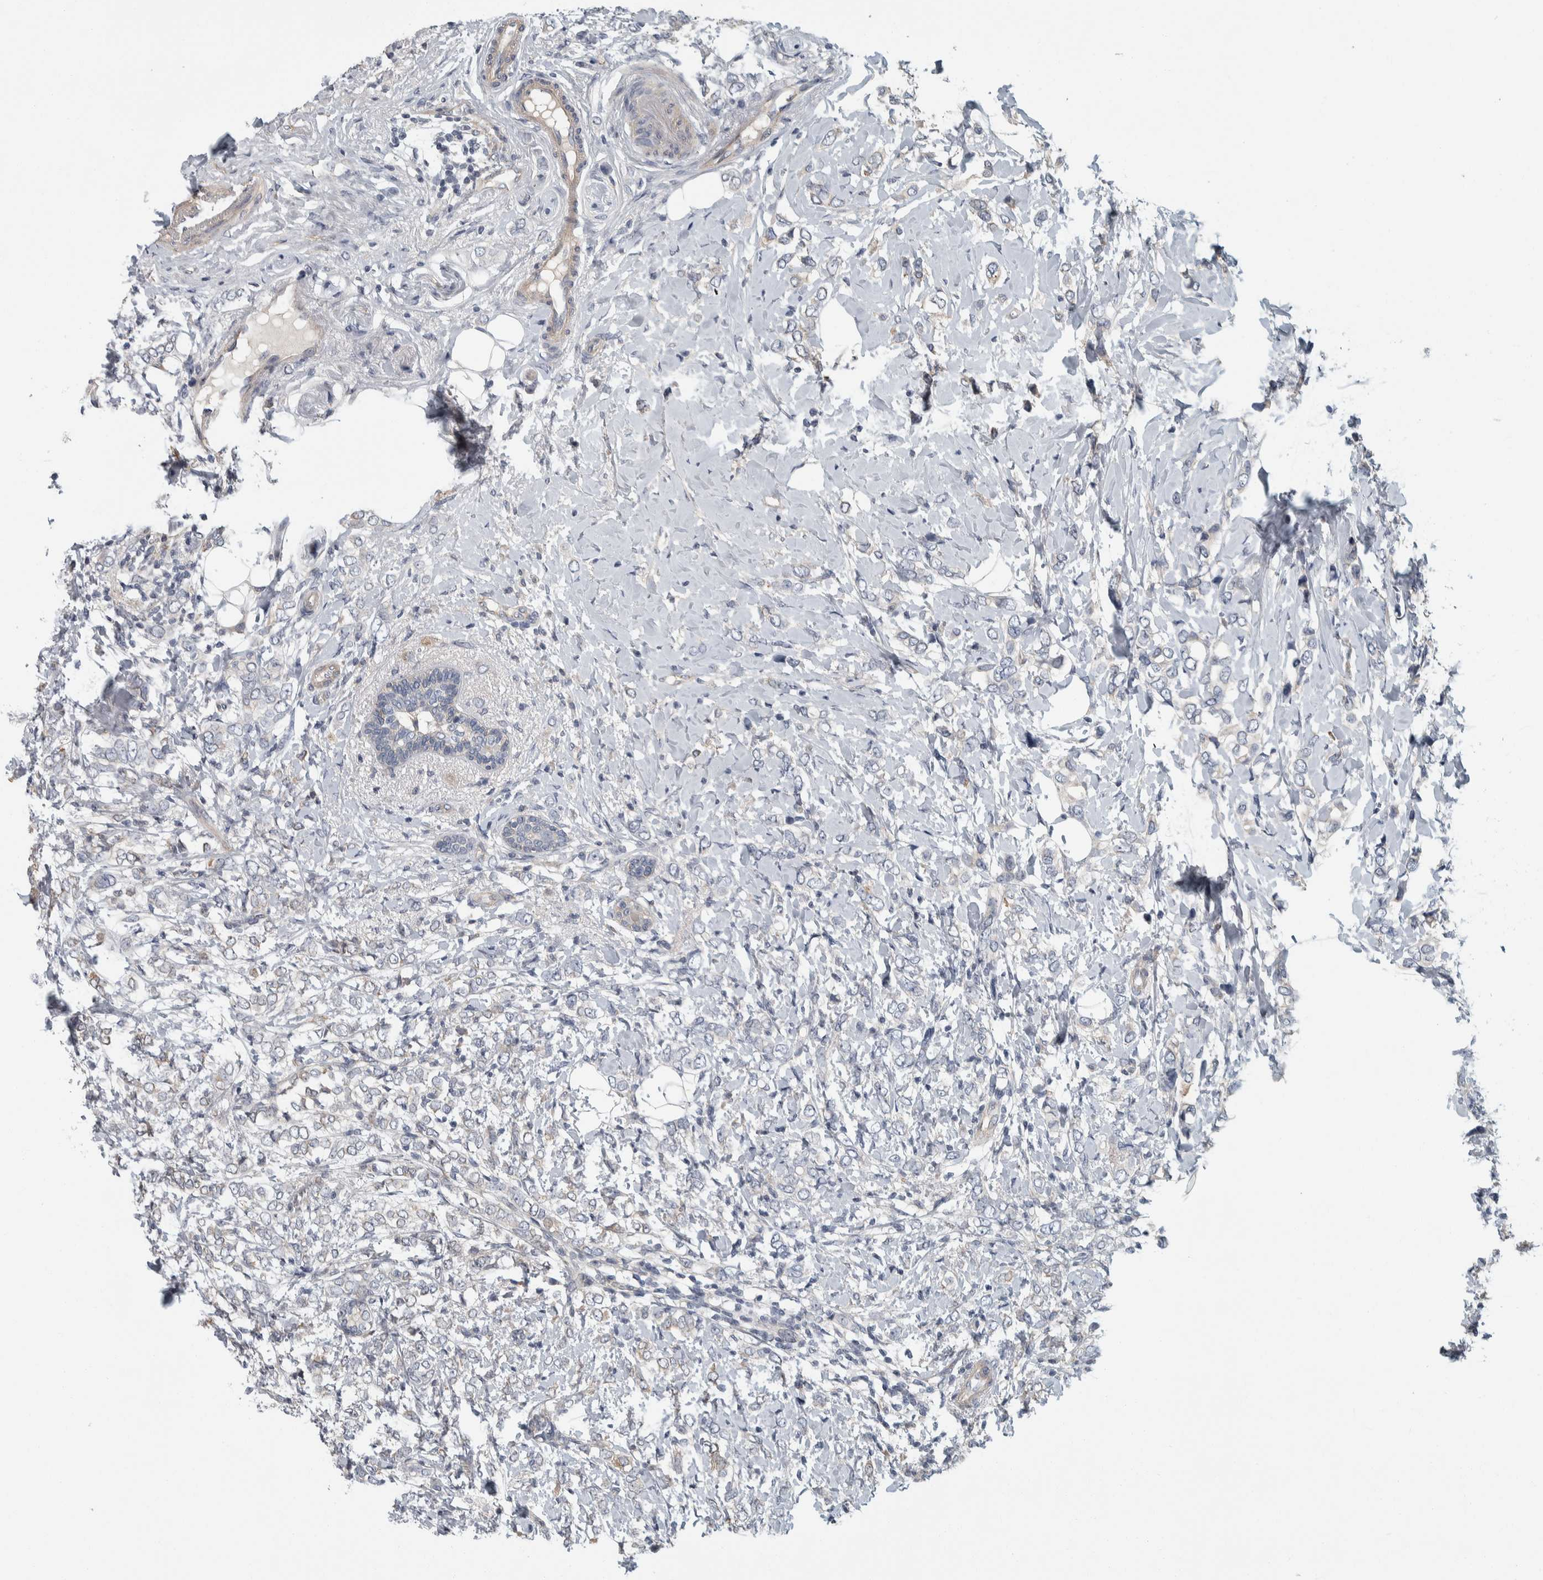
{"staining": {"intensity": "negative", "quantity": "none", "location": "none"}, "tissue": "breast cancer", "cell_type": "Tumor cells", "image_type": "cancer", "snomed": [{"axis": "morphology", "description": "Normal tissue, NOS"}, {"axis": "morphology", "description": "Lobular carcinoma"}, {"axis": "topography", "description": "Breast"}], "caption": "This is a histopathology image of IHC staining of breast cancer, which shows no expression in tumor cells. Brightfield microscopy of IHC stained with DAB (3,3'-diaminobenzidine) (brown) and hematoxylin (blue), captured at high magnification.", "gene": "KCNJ3", "patient": {"sex": "female", "age": 47}}